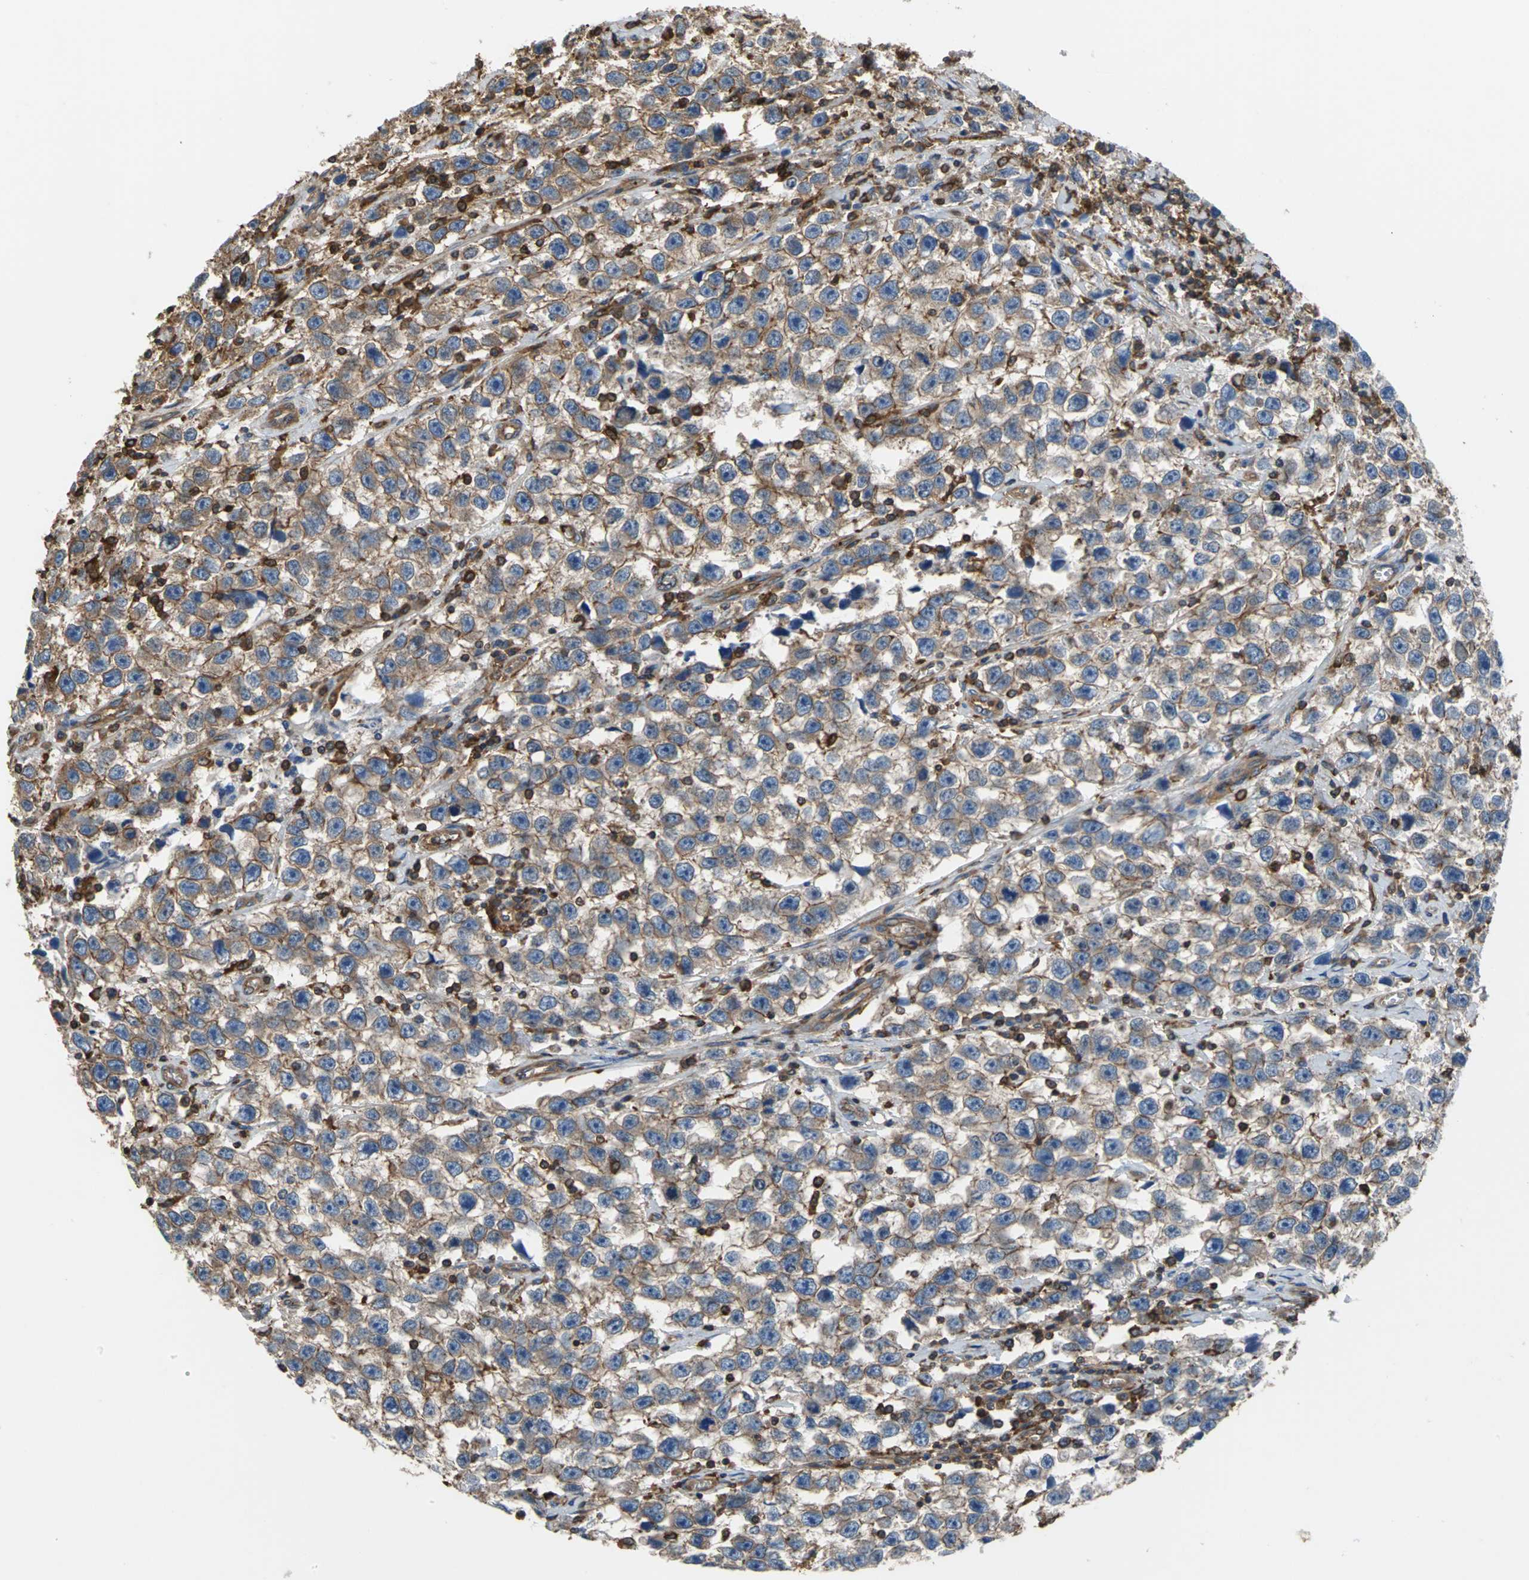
{"staining": {"intensity": "moderate", "quantity": "<25%", "location": "cytoplasmic/membranous"}, "tissue": "testis cancer", "cell_type": "Tumor cells", "image_type": "cancer", "snomed": [{"axis": "morphology", "description": "Seminoma, NOS"}, {"axis": "topography", "description": "Testis"}], "caption": "The histopathology image exhibits staining of testis seminoma, revealing moderate cytoplasmic/membranous protein positivity (brown color) within tumor cells. The staining is performed using DAB brown chromogen to label protein expression. The nuclei are counter-stained blue using hematoxylin.", "gene": "TLN1", "patient": {"sex": "male", "age": 33}}